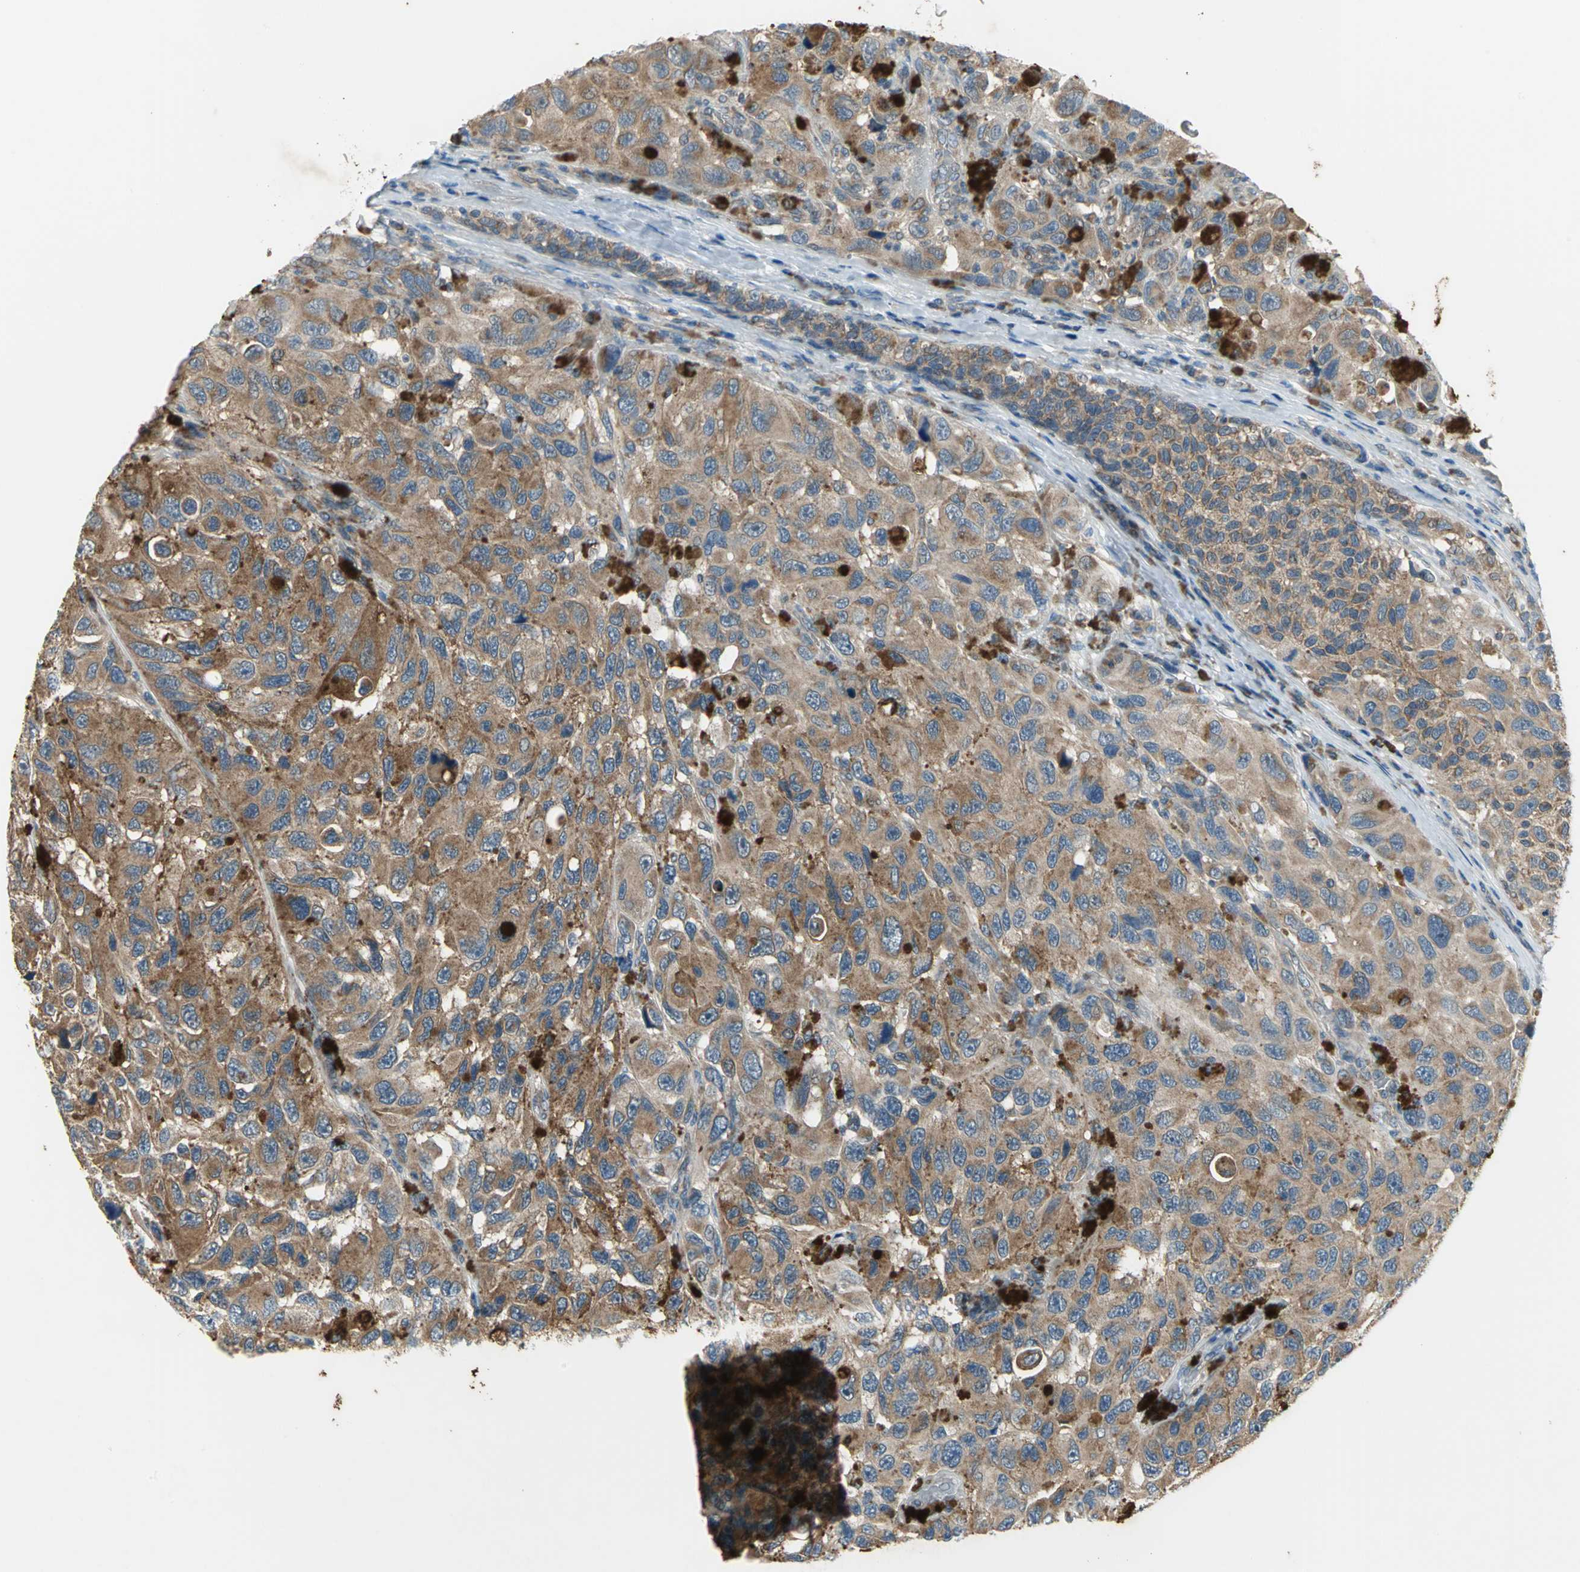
{"staining": {"intensity": "strong", "quantity": ">75%", "location": "cytoplasmic/membranous"}, "tissue": "melanoma", "cell_type": "Tumor cells", "image_type": "cancer", "snomed": [{"axis": "morphology", "description": "Malignant melanoma, NOS"}, {"axis": "topography", "description": "Skin"}], "caption": "This is a histology image of IHC staining of malignant melanoma, which shows strong expression in the cytoplasmic/membranous of tumor cells.", "gene": "TRAK1", "patient": {"sex": "female", "age": 73}}